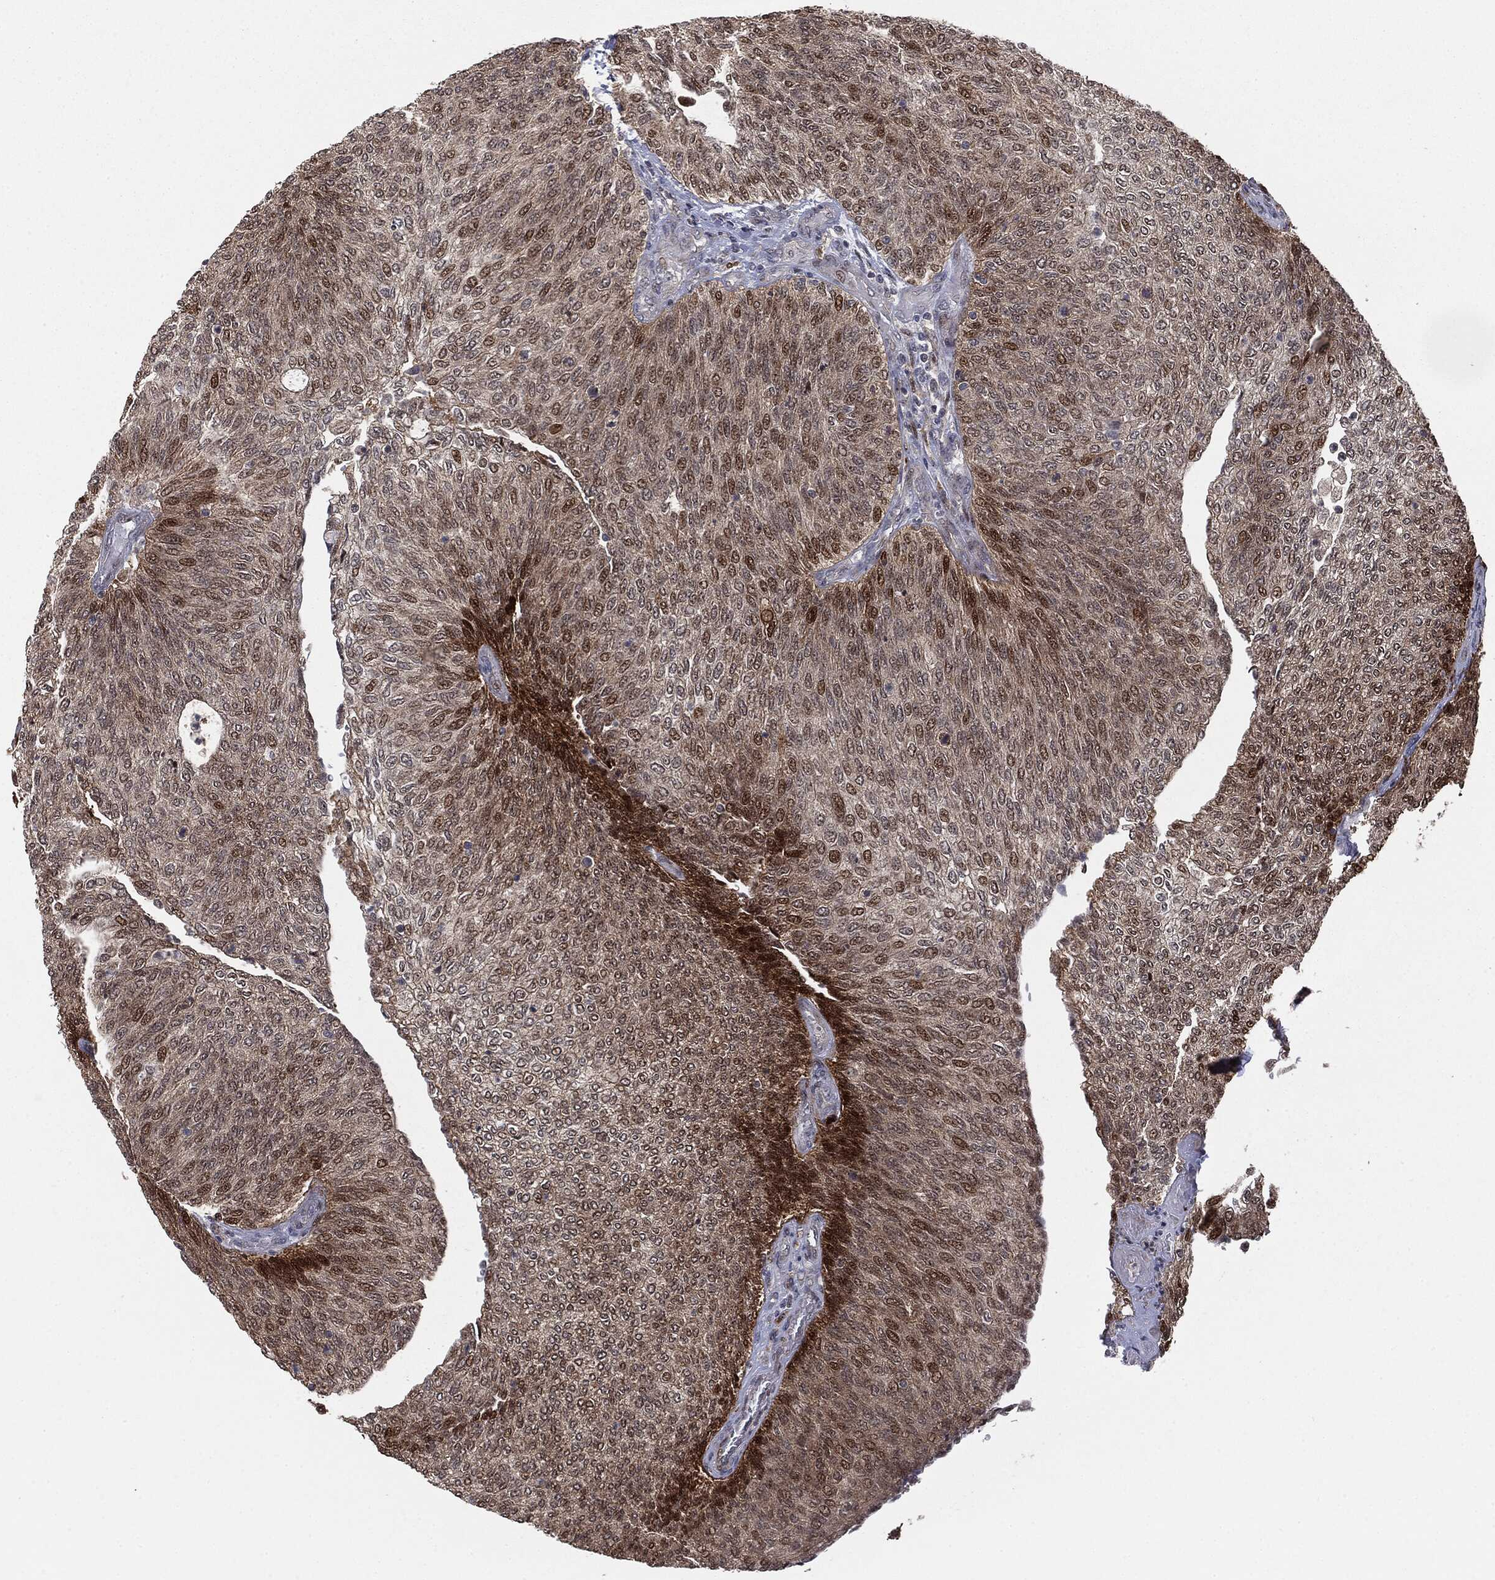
{"staining": {"intensity": "moderate", "quantity": "25%-75%", "location": "cytoplasmic/membranous,nuclear"}, "tissue": "urothelial cancer", "cell_type": "Tumor cells", "image_type": "cancer", "snomed": [{"axis": "morphology", "description": "Urothelial carcinoma, High grade"}, {"axis": "topography", "description": "Urinary bladder"}], "caption": "Immunohistochemical staining of urothelial cancer shows moderate cytoplasmic/membranous and nuclear protein staining in approximately 25%-75% of tumor cells.", "gene": "PTEN", "patient": {"sex": "female", "age": 79}}